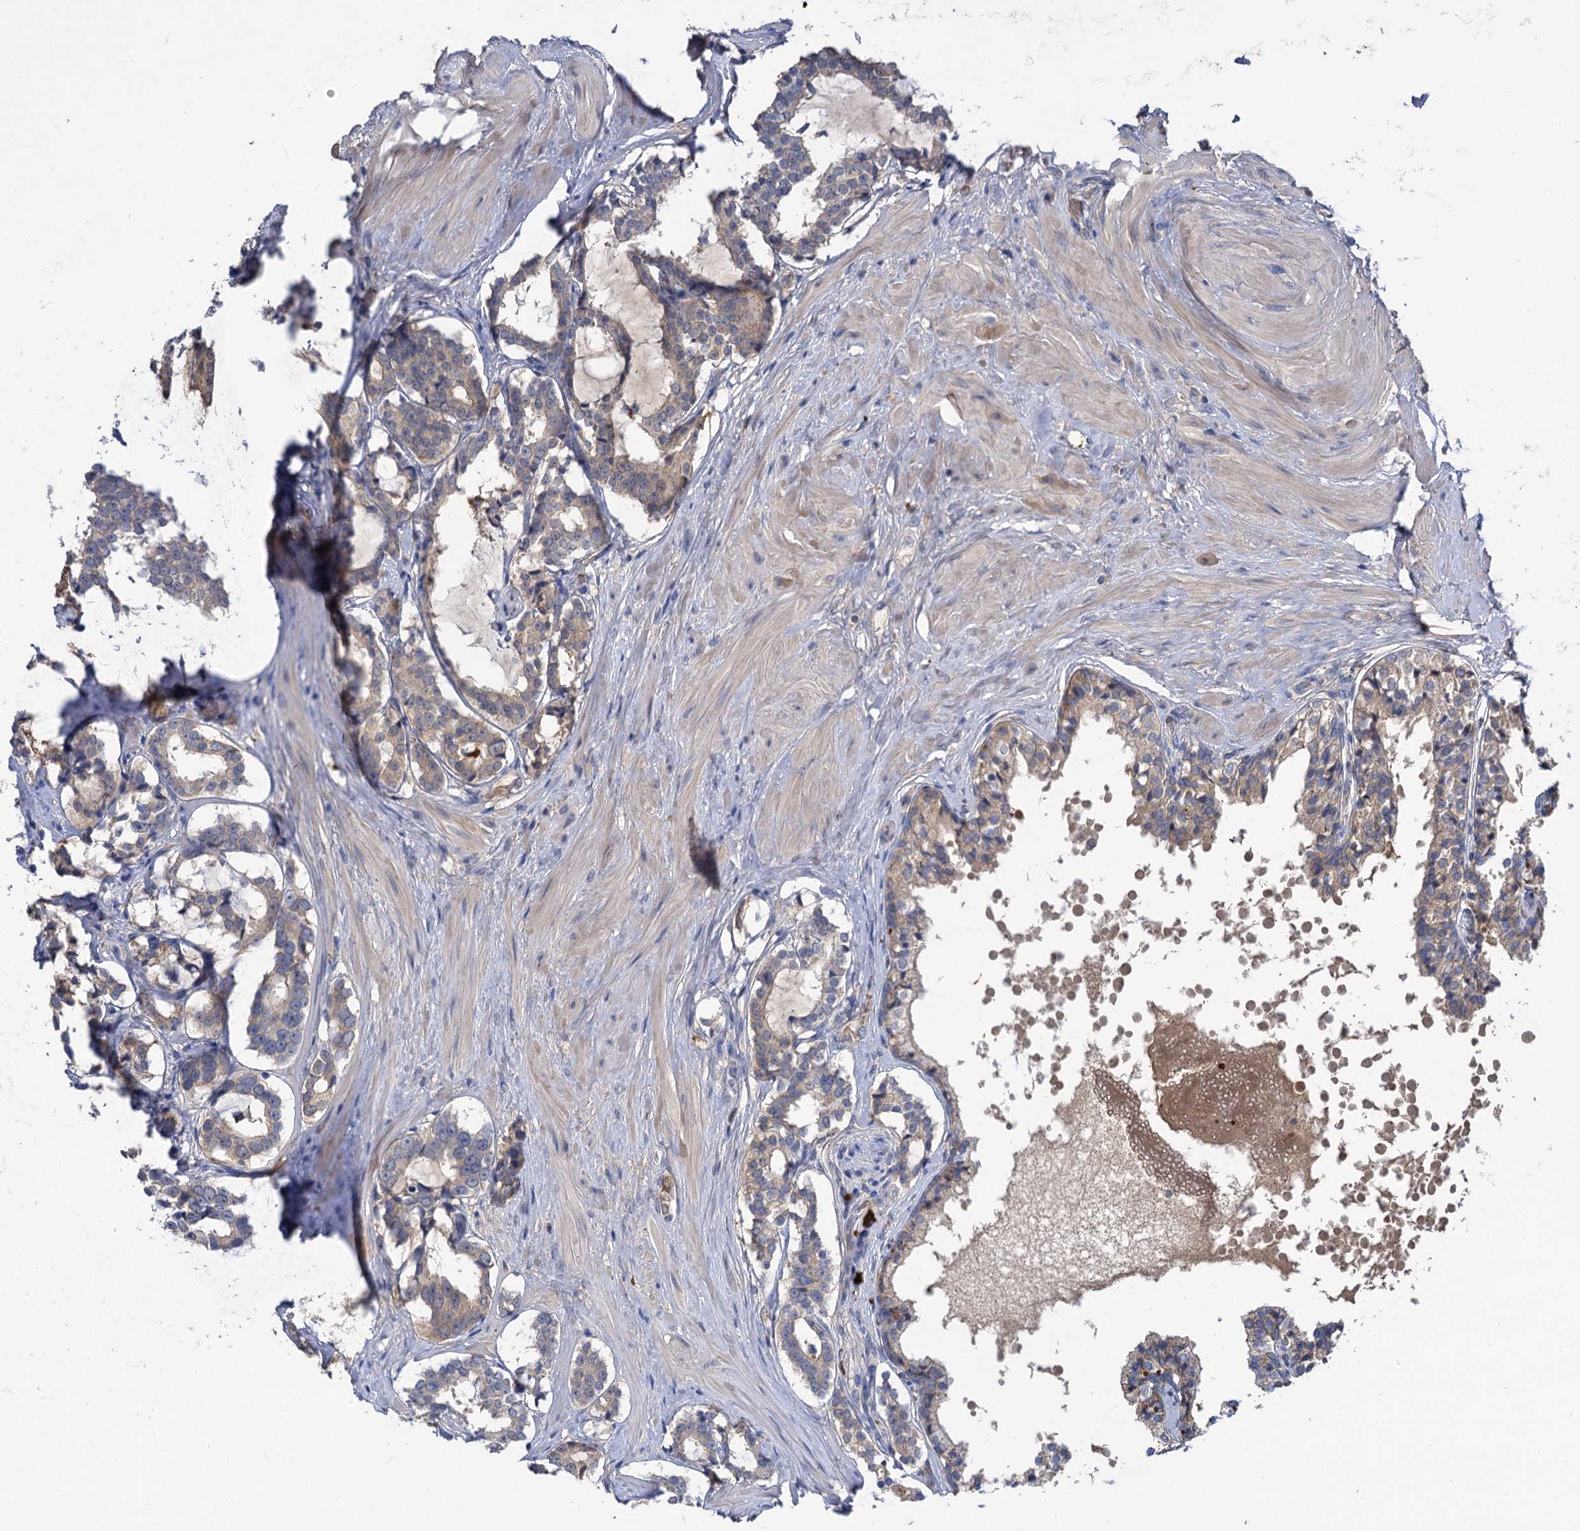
{"staining": {"intensity": "weak", "quantity": "<25%", "location": "cytoplasmic/membranous"}, "tissue": "prostate cancer", "cell_type": "Tumor cells", "image_type": "cancer", "snomed": [{"axis": "morphology", "description": "Adenocarcinoma, High grade"}, {"axis": "topography", "description": "Prostate"}], "caption": "An IHC image of high-grade adenocarcinoma (prostate) is shown. There is no staining in tumor cells of high-grade adenocarcinoma (prostate). (DAB (3,3'-diaminobenzidine) IHC visualized using brightfield microscopy, high magnification).", "gene": "USP50", "patient": {"sex": "male", "age": 58}}